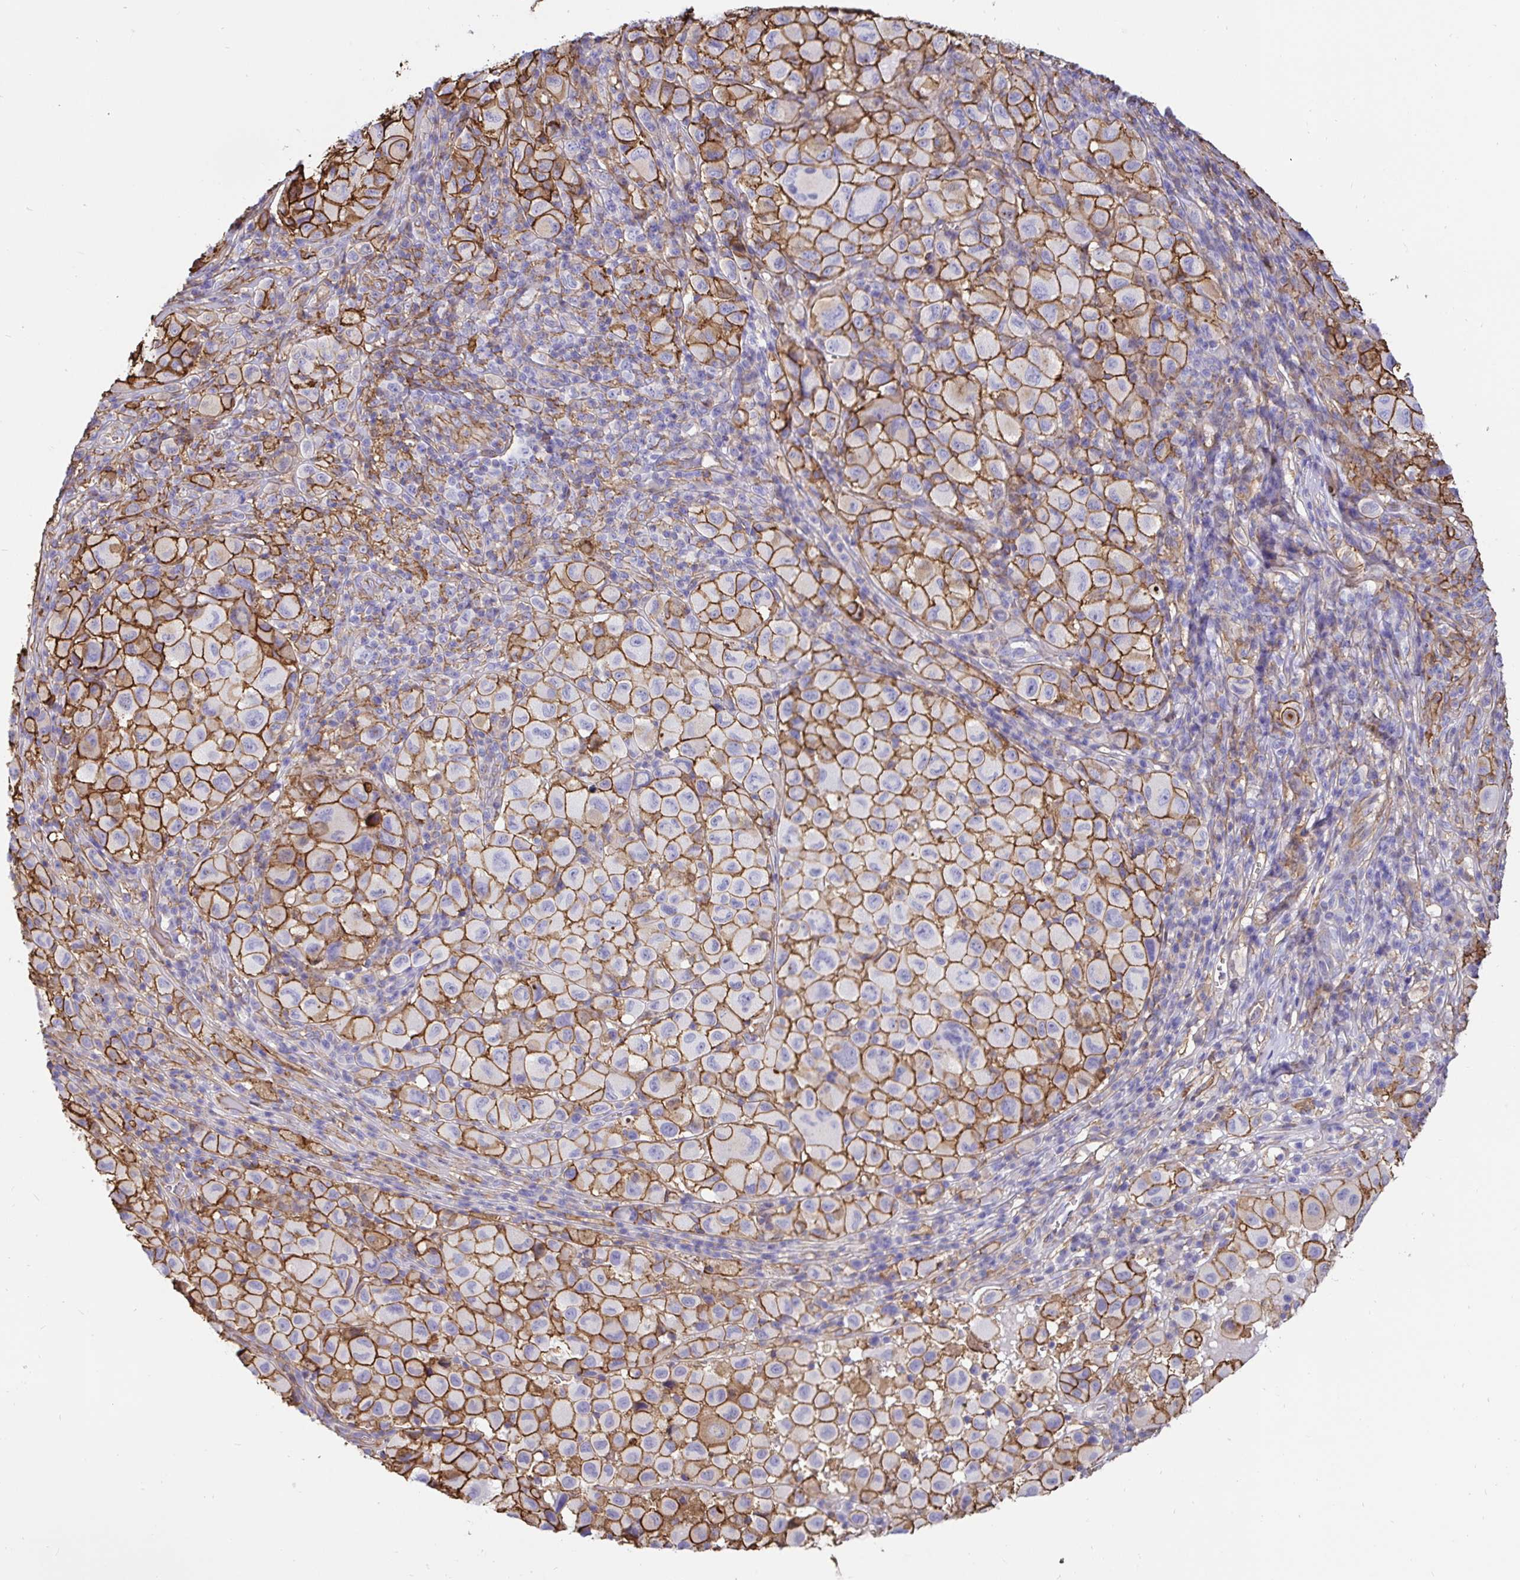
{"staining": {"intensity": "strong", "quantity": ">75%", "location": "cytoplasmic/membranous"}, "tissue": "melanoma", "cell_type": "Tumor cells", "image_type": "cancer", "snomed": [{"axis": "morphology", "description": "Malignant melanoma, NOS"}, {"axis": "topography", "description": "Skin"}], "caption": "Immunohistochemical staining of melanoma demonstrates high levels of strong cytoplasmic/membranous protein positivity in approximately >75% of tumor cells. (DAB (3,3'-diaminobenzidine) IHC with brightfield microscopy, high magnification).", "gene": "ANXA2", "patient": {"sex": "male", "age": 93}}